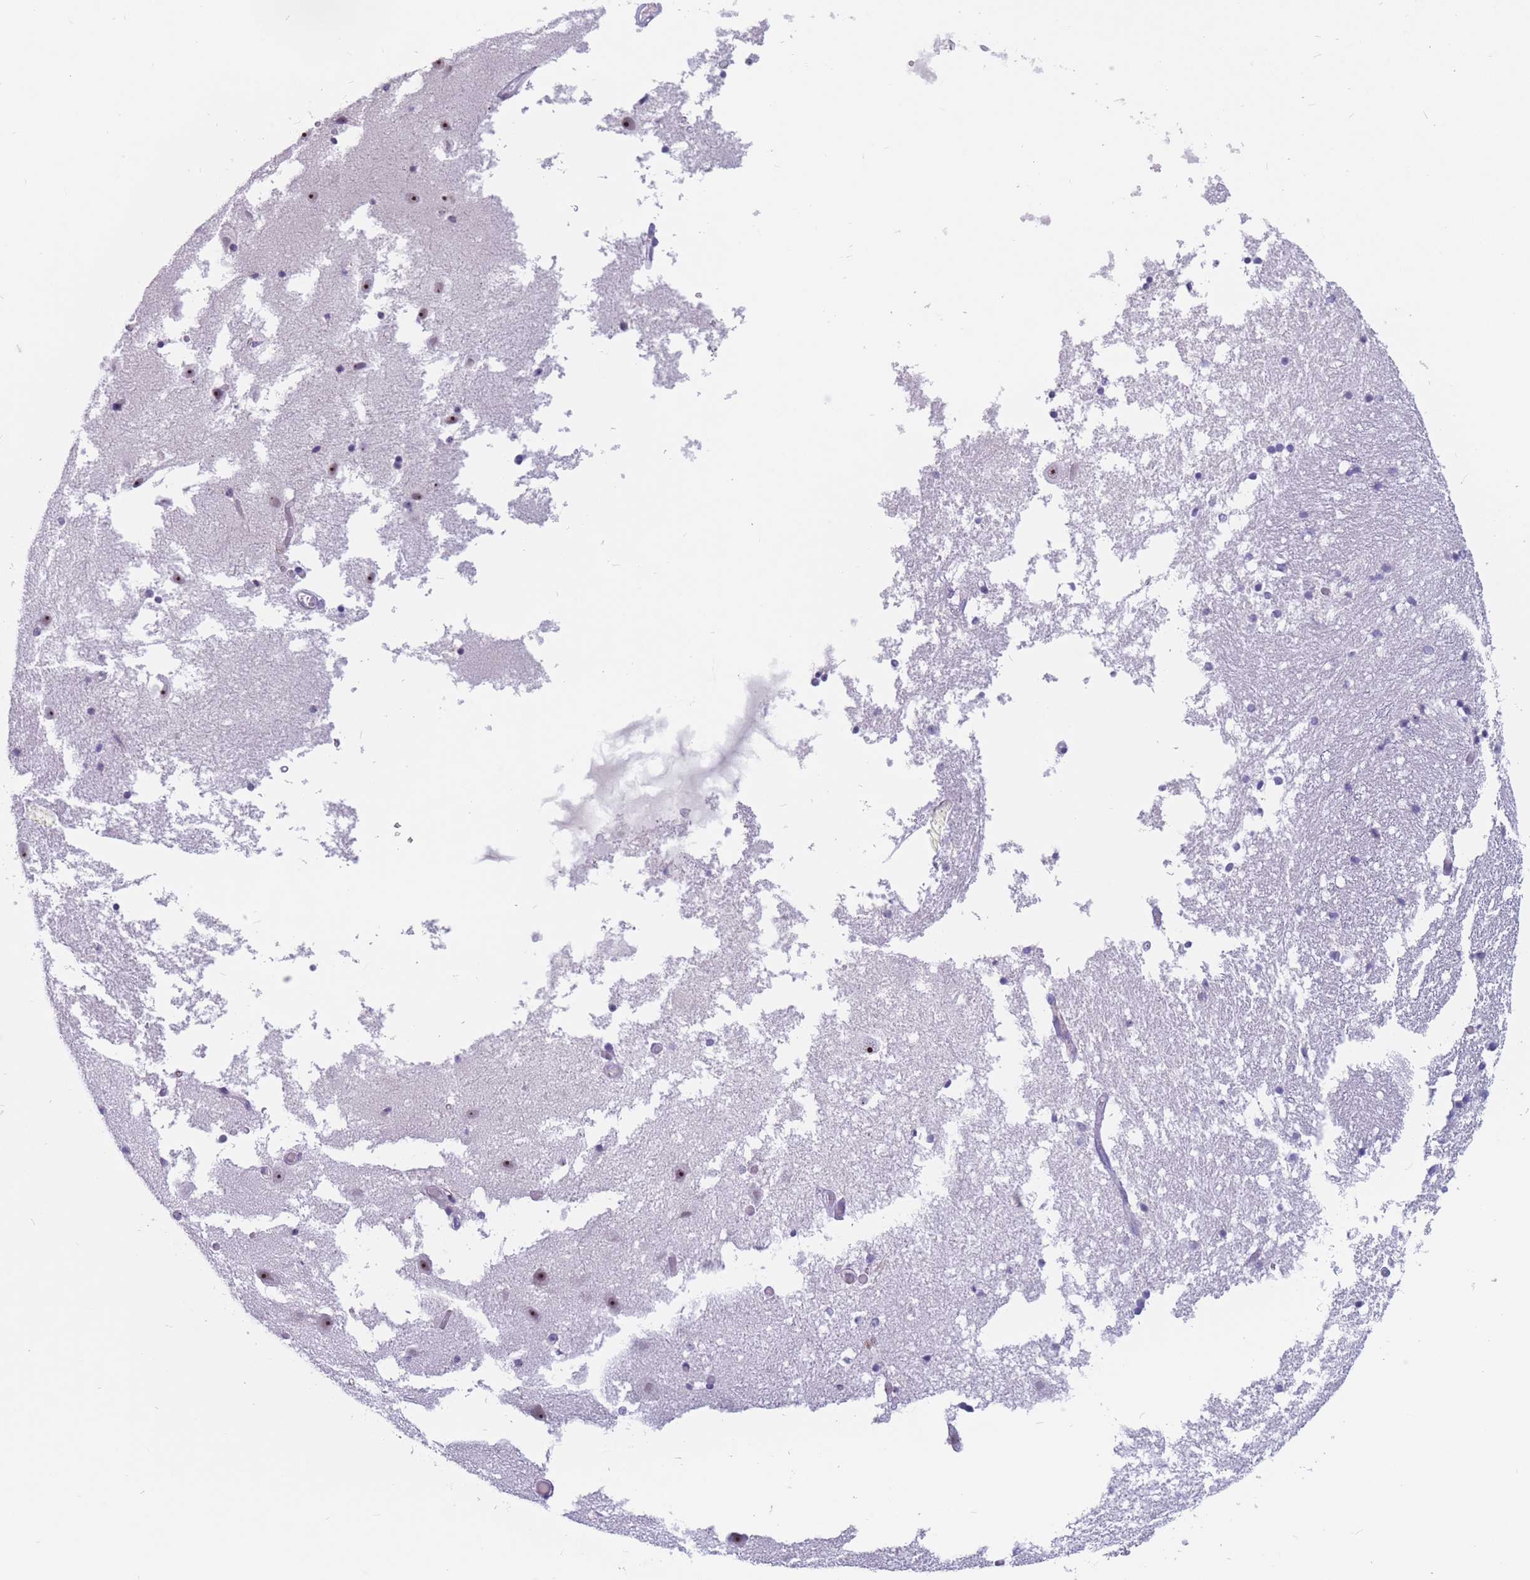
{"staining": {"intensity": "negative", "quantity": "none", "location": "none"}, "tissue": "hippocampus", "cell_type": "Glial cells", "image_type": "normal", "snomed": [{"axis": "morphology", "description": "Normal tissue, NOS"}, {"axis": "topography", "description": "Hippocampus"}], "caption": "Unremarkable hippocampus was stained to show a protein in brown. There is no significant expression in glial cells. (DAB immunohistochemistry with hematoxylin counter stain).", "gene": "BOP1", "patient": {"sex": "female", "age": 52}}